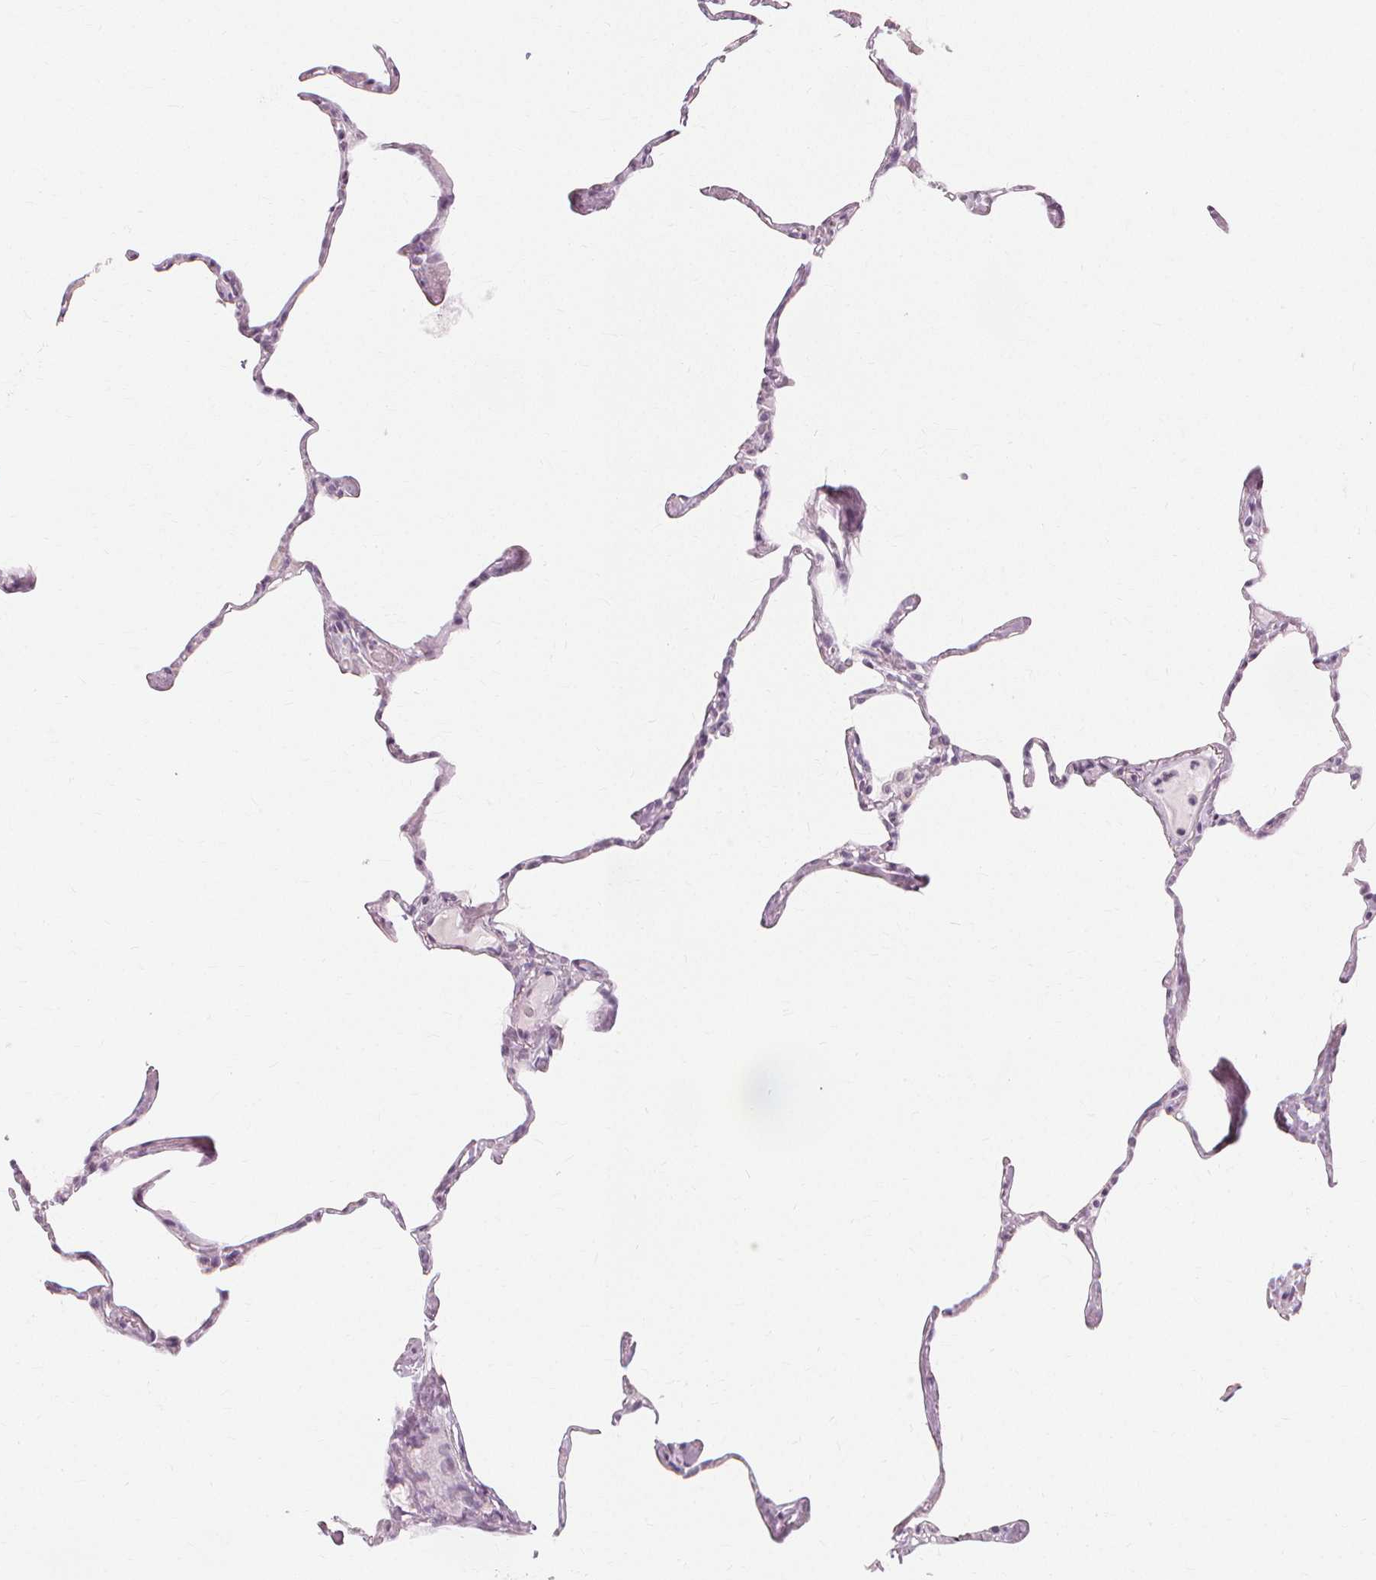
{"staining": {"intensity": "negative", "quantity": "none", "location": "none"}, "tissue": "lung", "cell_type": "Alveolar cells", "image_type": "normal", "snomed": [{"axis": "morphology", "description": "Normal tissue, NOS"}, {"axis": "topography", "description": "Lung"}], "caption": "The immunohistochemistry micrograph has no significant positivity in alveolar cells of lung.", "gene": "NXPE1", "patient": {"sex": "male", "age": 65}}